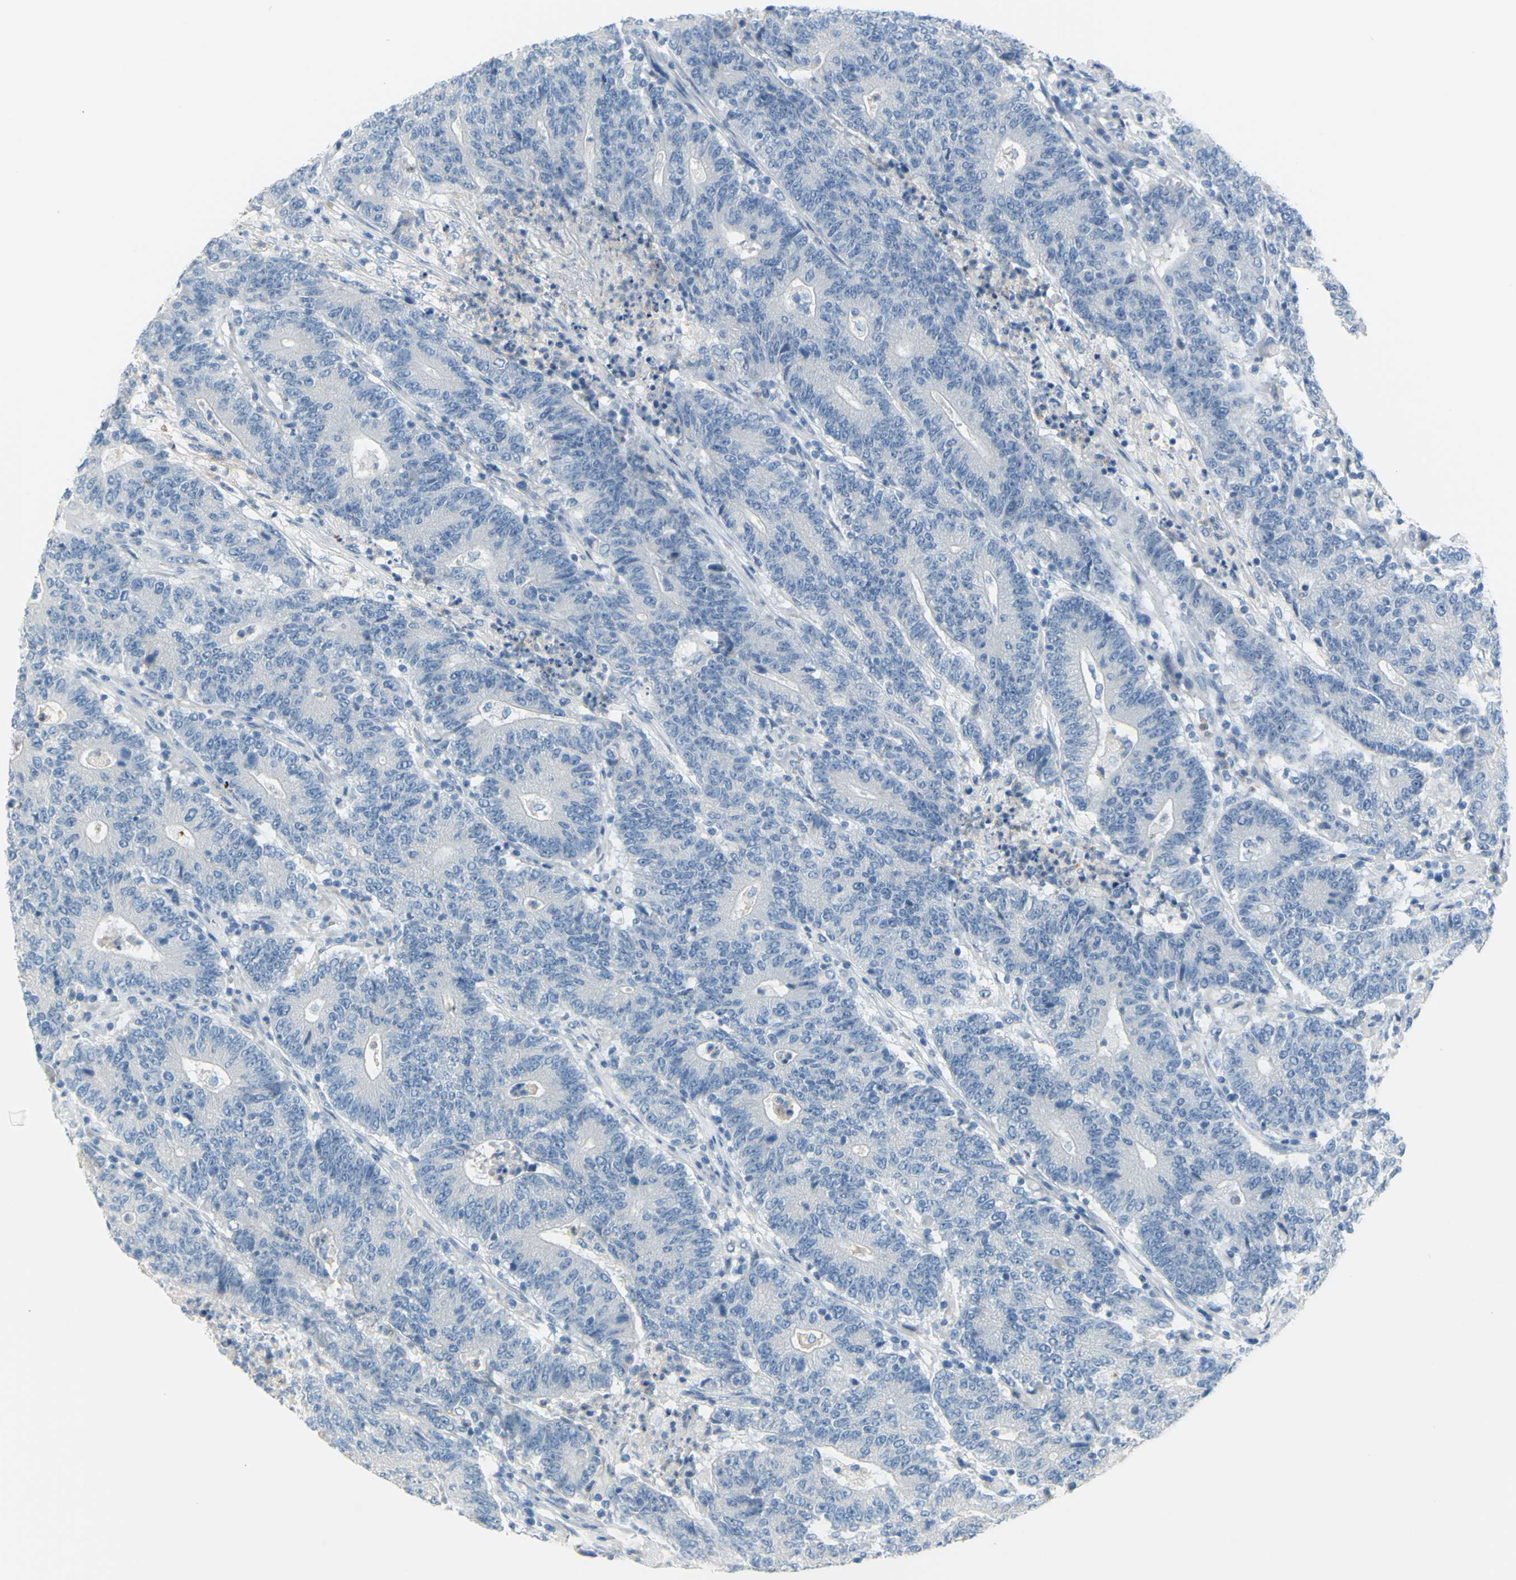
{"staining": {"intensity": "negative", "quantity": "none", "location": "none"}, "tissue": "colorectal cancer", "cell_type": "Tumor cells", "image_type": "cancer", "snomed": [{"axis": "morphology", "description": "Normal tissue, NOS"}, {"axis": "morphology", "description": "Adenocarcinoma, NOS"}, {"axis": "topography", "description": "Colon"}], "caption": "High power microscopy image of an immunohistochemistry photomicrograph of colorectal cancer, revealing no significant expression in tumor cells.", "gene": "DCT", "patient": {"sex": "female", "age": 75}}